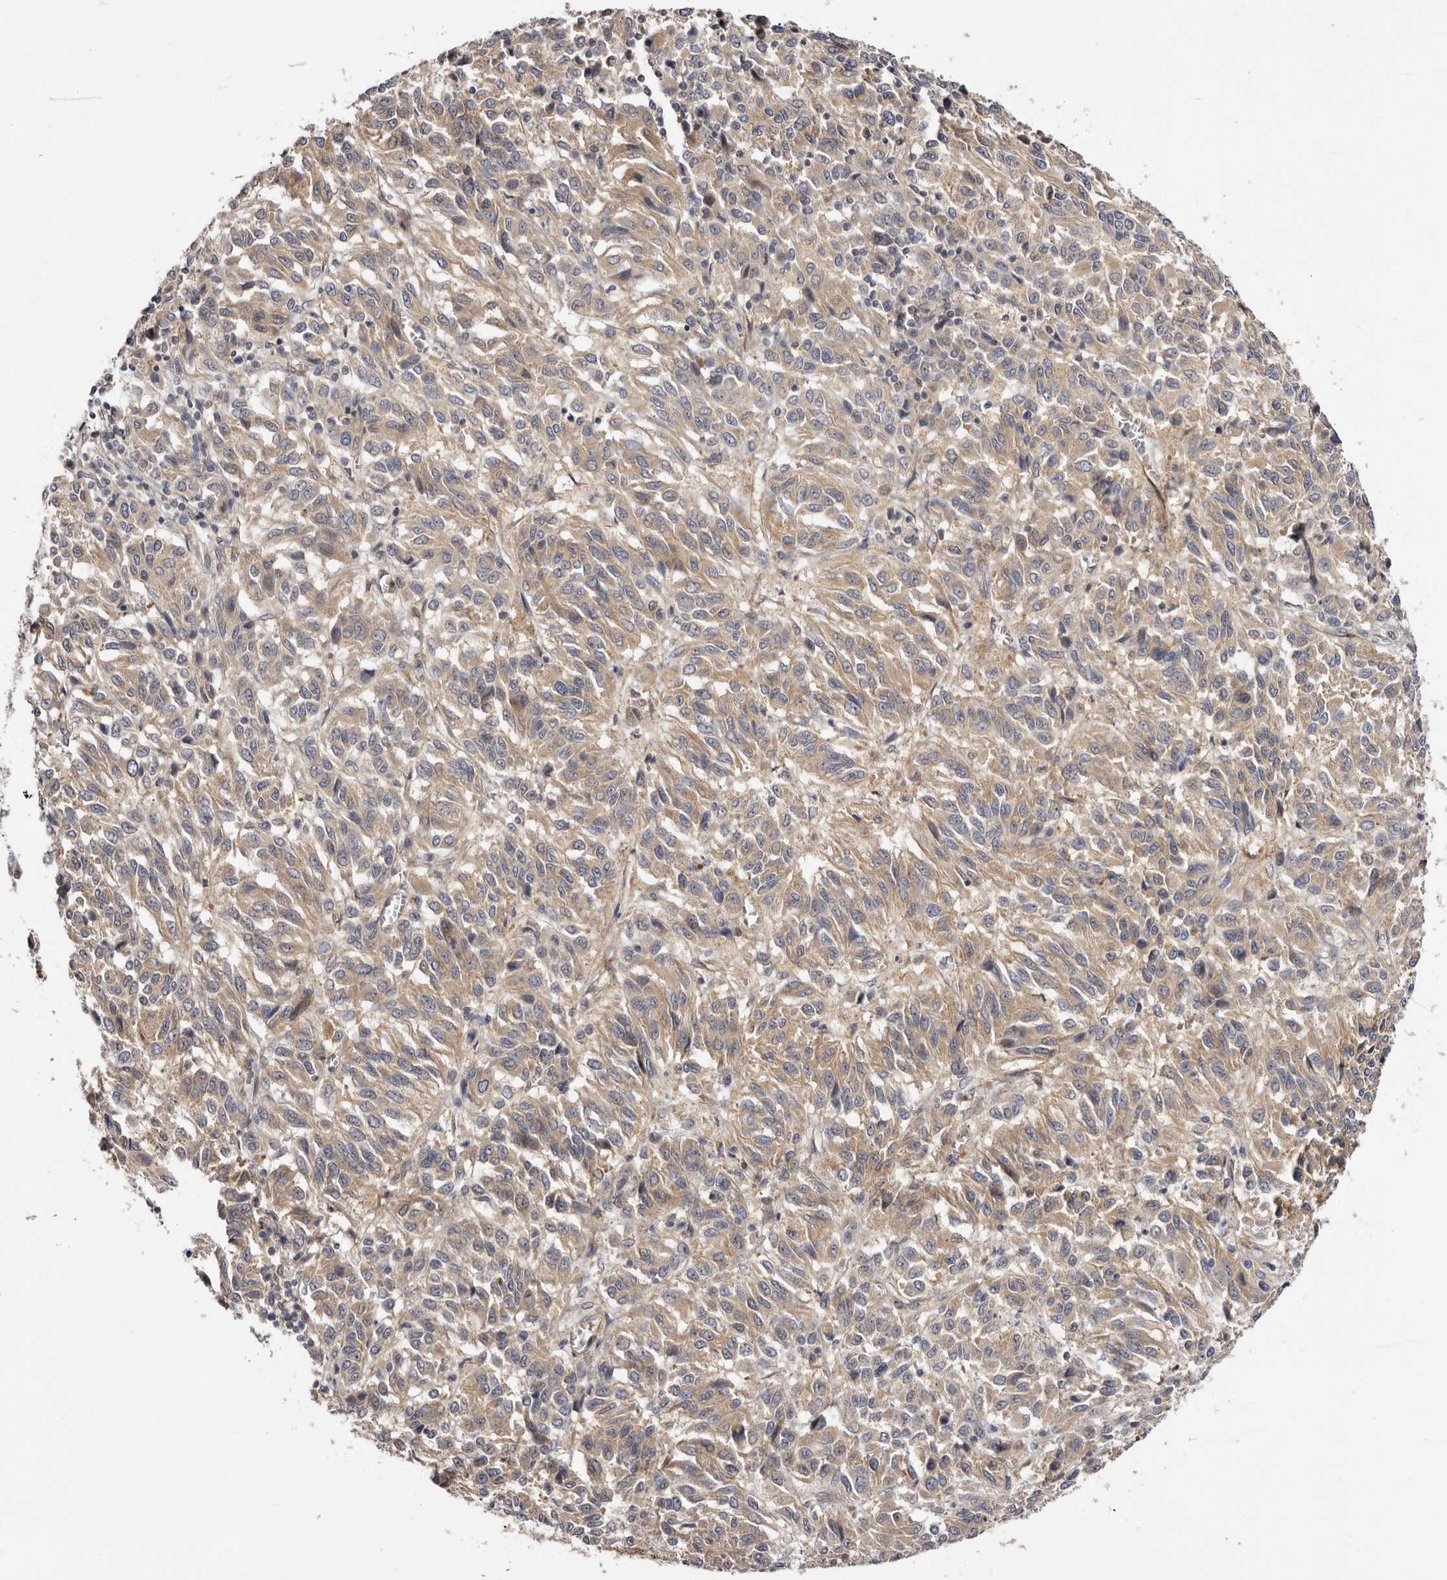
{"staining": {"intensity": "weak", "quantity": ">75%", "location": "cytoplasmic/membranous"}, "tissue": "melanoma", "cell_type": "Tumor cells", "image_type": "cancer", "snomed": [{"axis": "morphology", "description": "Malignant melanoma, Metastatic site"}, {"axis": "topography", "description": "Lung"}], "caption": "Malignant melanoma (metastatic site) stained with DAB (3,3'-diaminobenzidine) immunohistochemistry displays low levels of weak cytoplasmic/membranous expression in approximately >75% of tumor cells. The staining was performed using DAB (3,3'-diaminobenzidine) to visualize the protein expression in brown, while the nuclei were stained in blue with hematoxylin (Magnification: 20x).", "gene": "PANK4", "patient": {"sex": "male", "age": 64}}